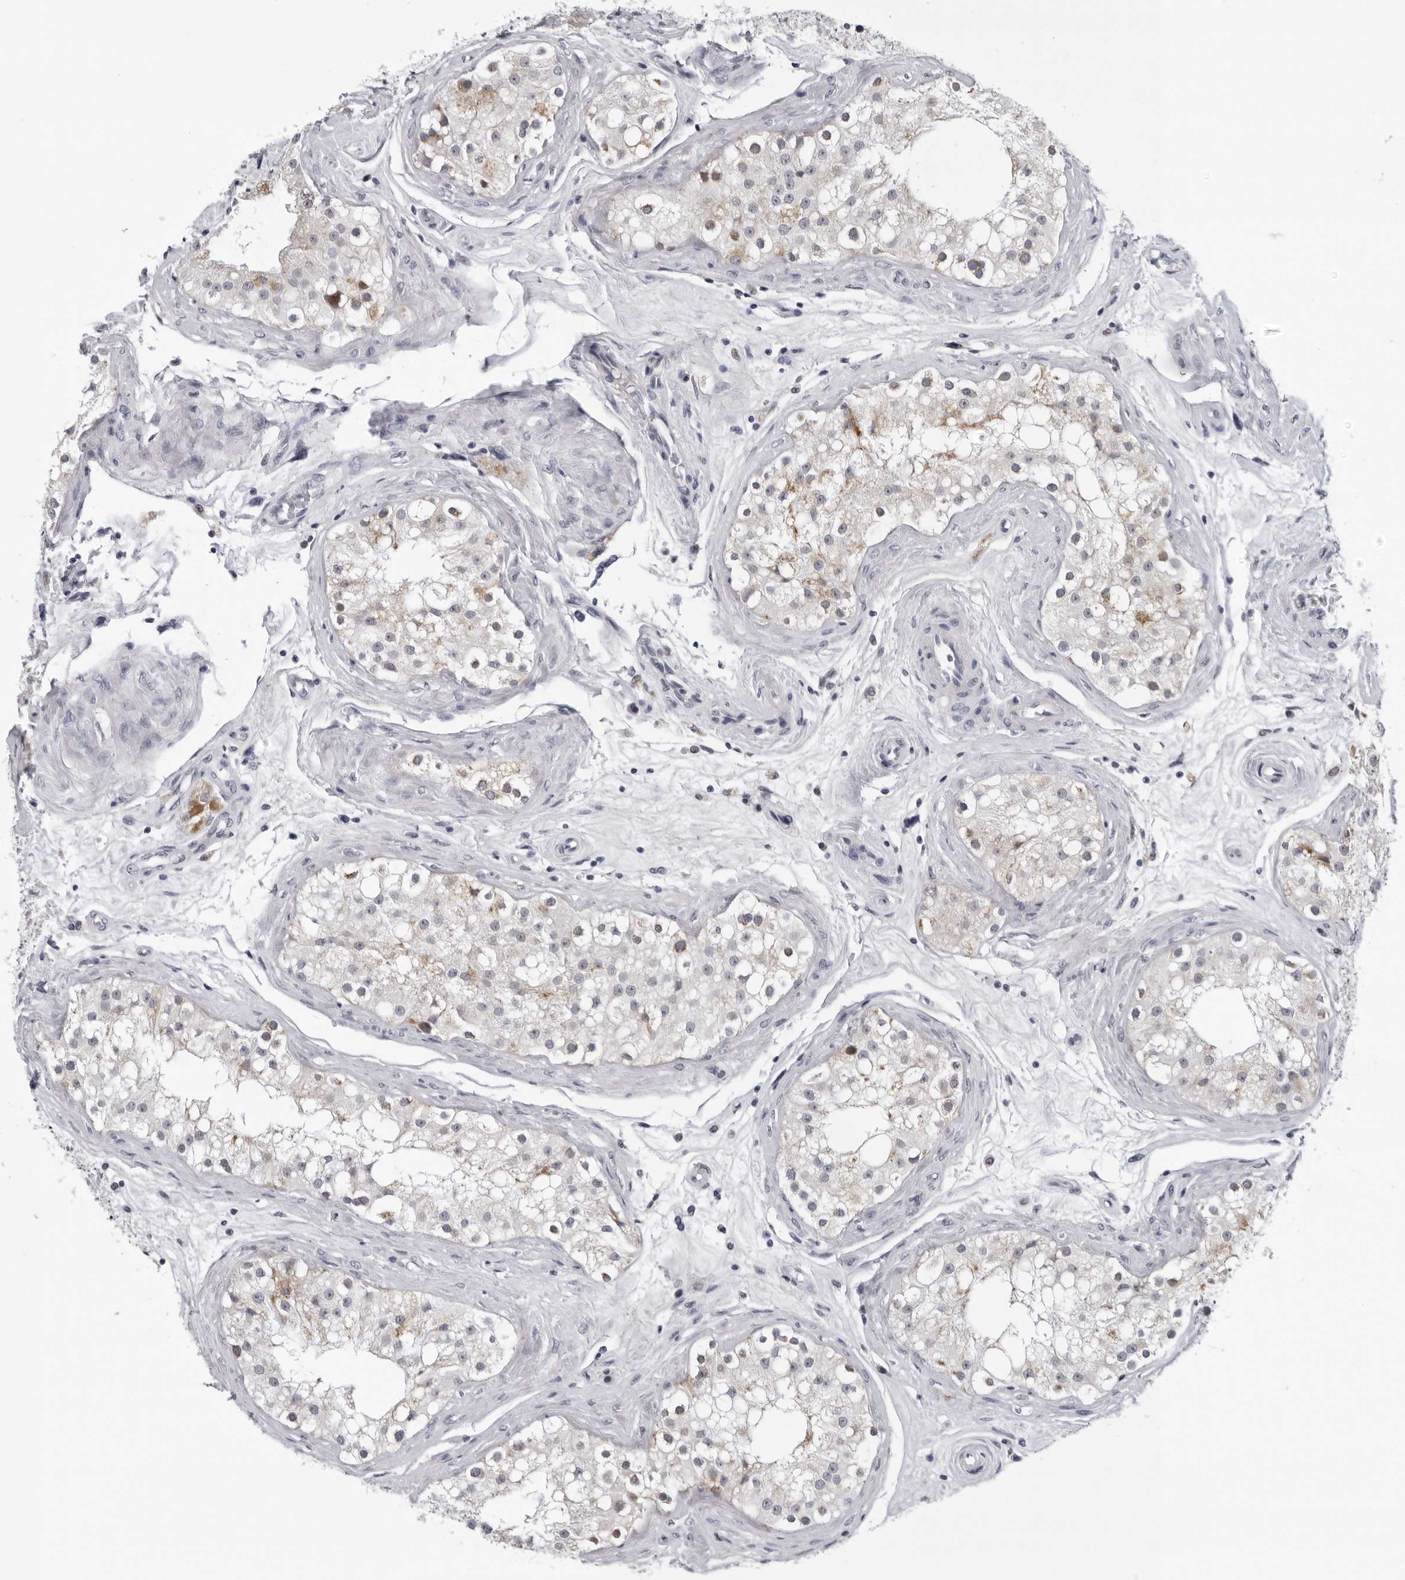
{"staining": {"intensity": "moderate", "quantity": "25%-75%", "location": "cytoplasmic/membranous"}, "tissue": "testis", "cell_type": "Cells in seminiferous ducts", "image_type": "normal", "snomed": [{"axis": "morphology", "description": "Normal tissue, NOS"}, {"axis": "topography", "description": "Testis"}], "caption": "A high-resolution photomicrograph shows immunohistochemistry (IHC) staining of unremarkable testis, which demonstrates moderate cytoplasmic/membranous expression in about 25%-75% of cells in seminiferous ducts.", "gene": "CPT2", "patient": {"sex": "male", "age": 84}}